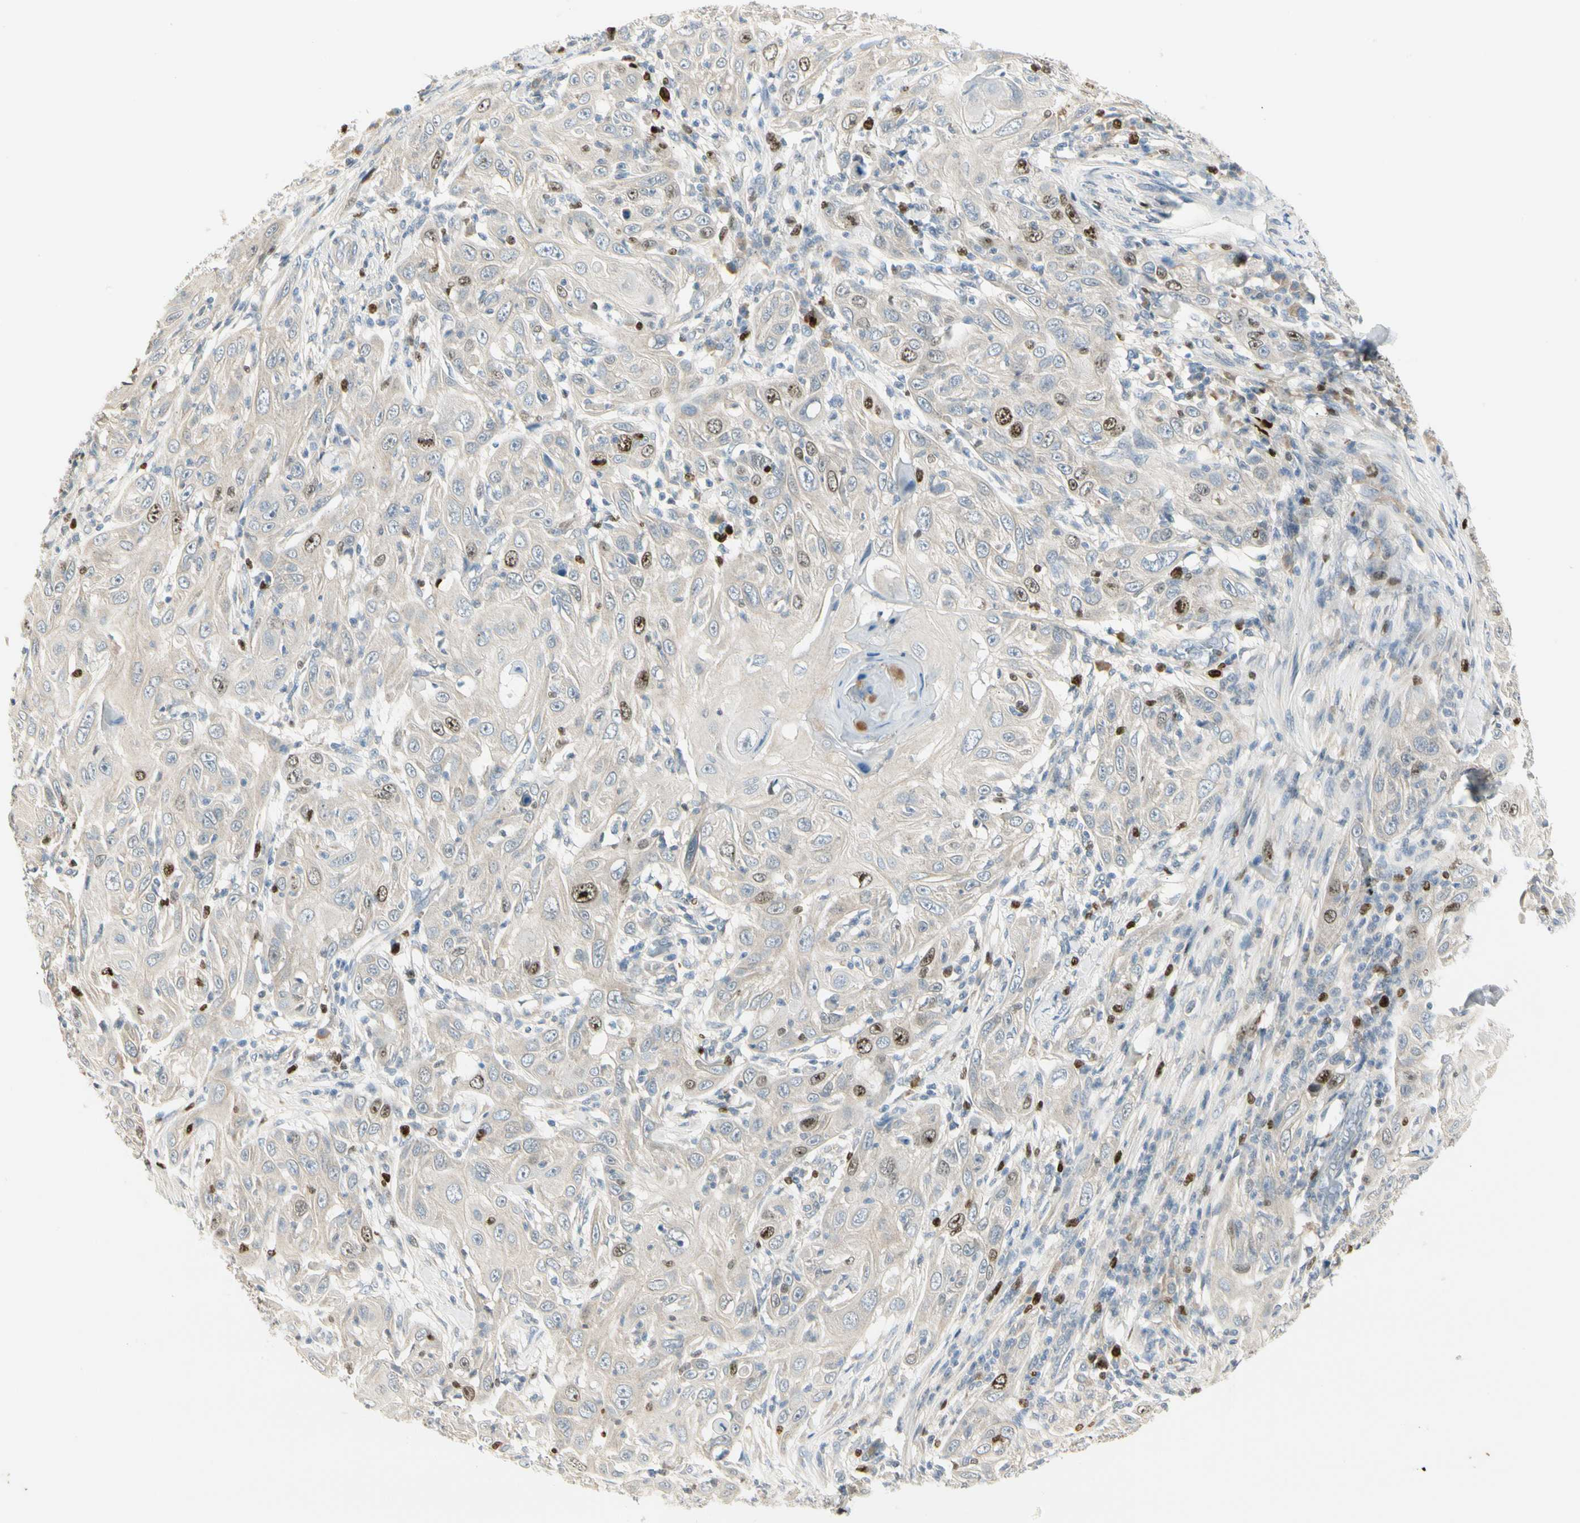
{"staining": {"intensity": "moderate", "quantity": "<25%", "location": "nuclear"}, "tissue": "skin cancer", "cell_type": "Tumor cells", "image_type": "cancer", "snomed": [{"axis": "morphology", "description": "Squamous cell carcinoma, NOS"}, {"axis": "topography", "description": "Skin"}], "caption": "DAB (3,3'-diaminobenzidine) immunohistochemical staining of human skin cancer reveals moderate nuclear protein expression in about <25% of tumor cells.", "gene": "PITX1", "patient": {"sex": "female", "age": 88}}